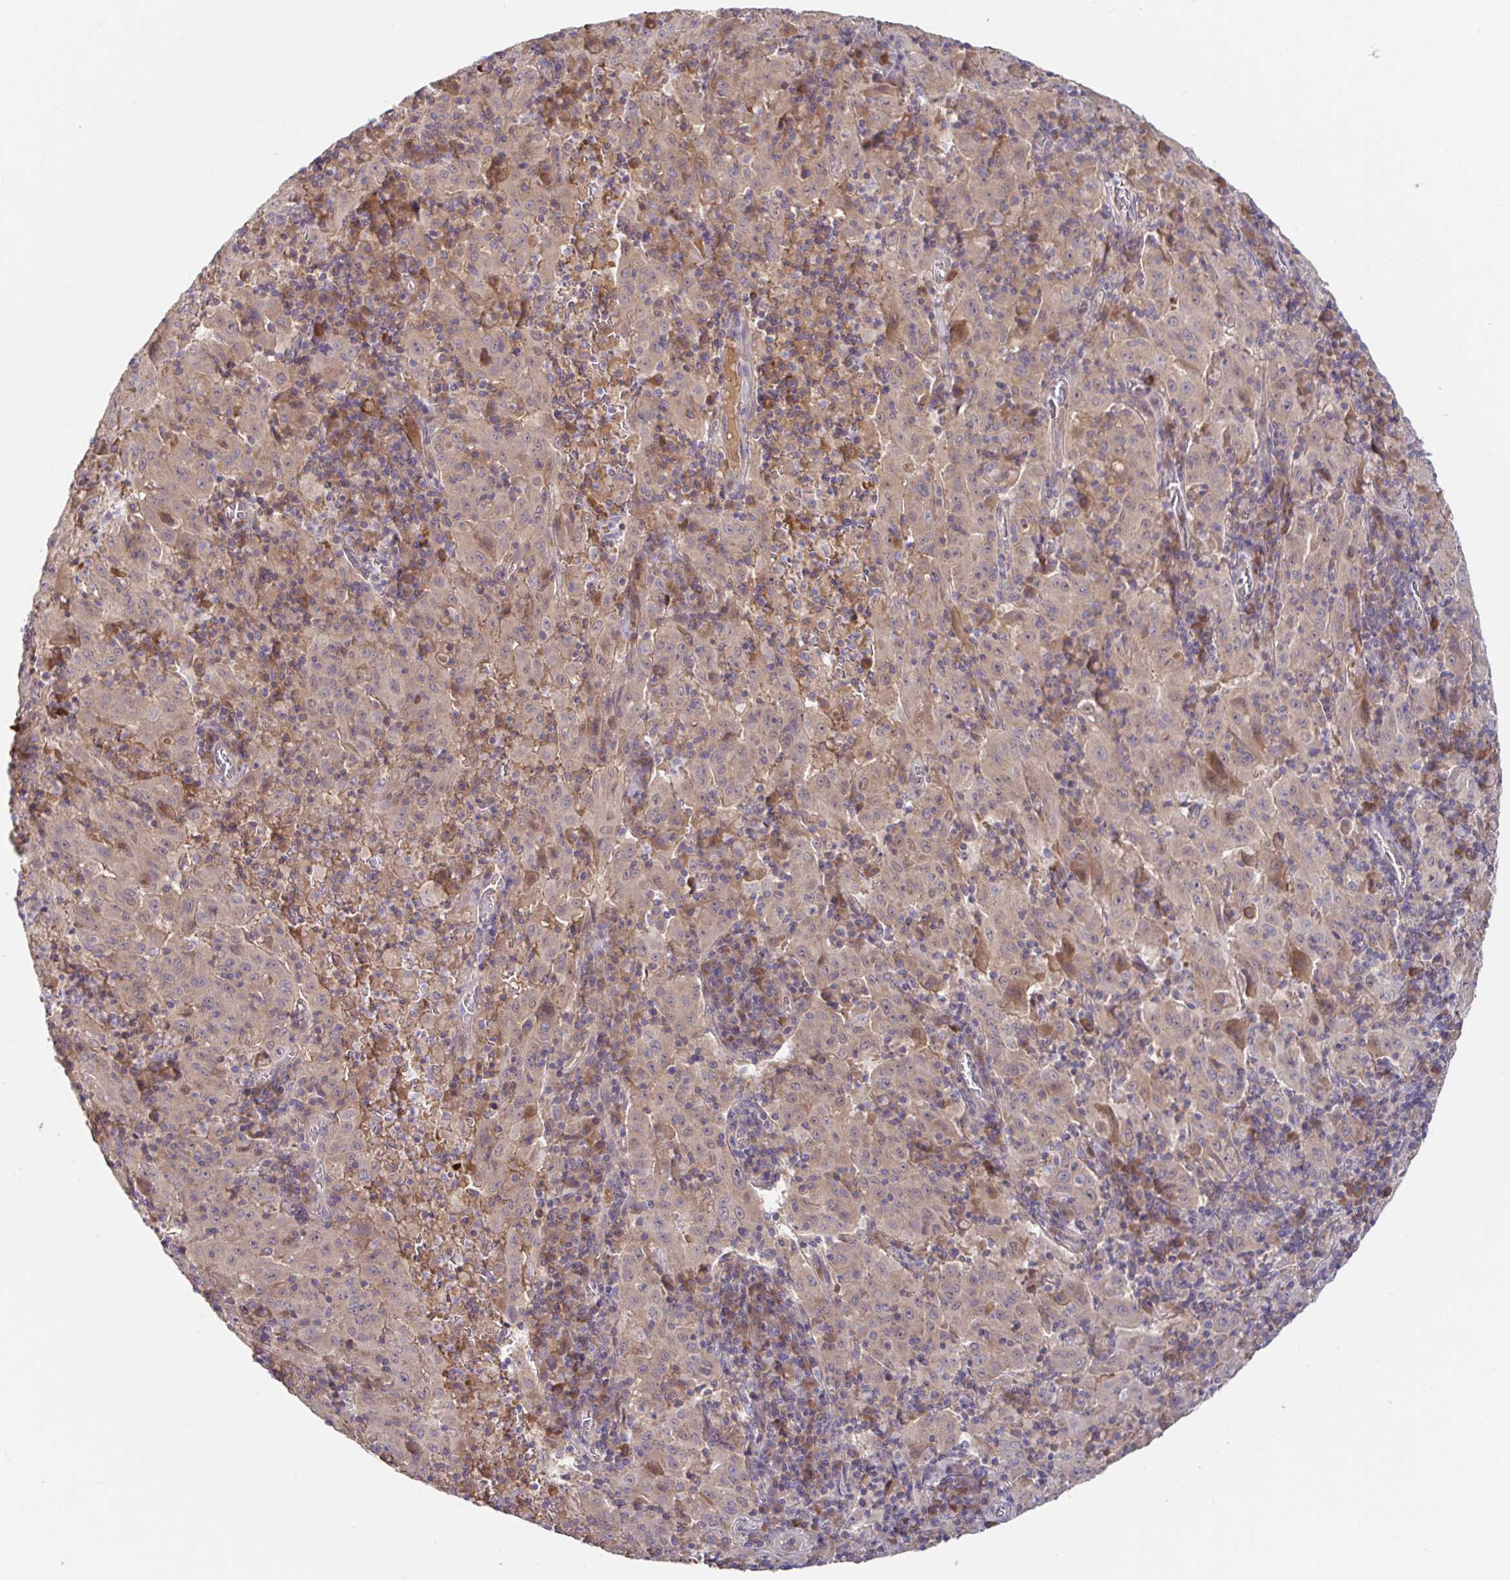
{"staining": {"intensity": "weak", "quantity": "25%-75%", "location": "cytoplasmic/membranous"}, "tissue": "pancreatic cancer", "cell_type": "Tumor cells", "image_type": "cancer", "snomed": [{"axis": "morphology", "description": "Adenocarcinoma, NOS"}, {"axis": "topography", "description": "Pancreas"}], "caption": "Weak cytoplasmic/membranous positivity is identified in about 25%-75% of tumor cells in pancreatic cancer. (brown staining indicates protein expression, while blue staining denotes nuclei).", "gene": "LARP1", "patient": {"sex": "male", "age": 63}}